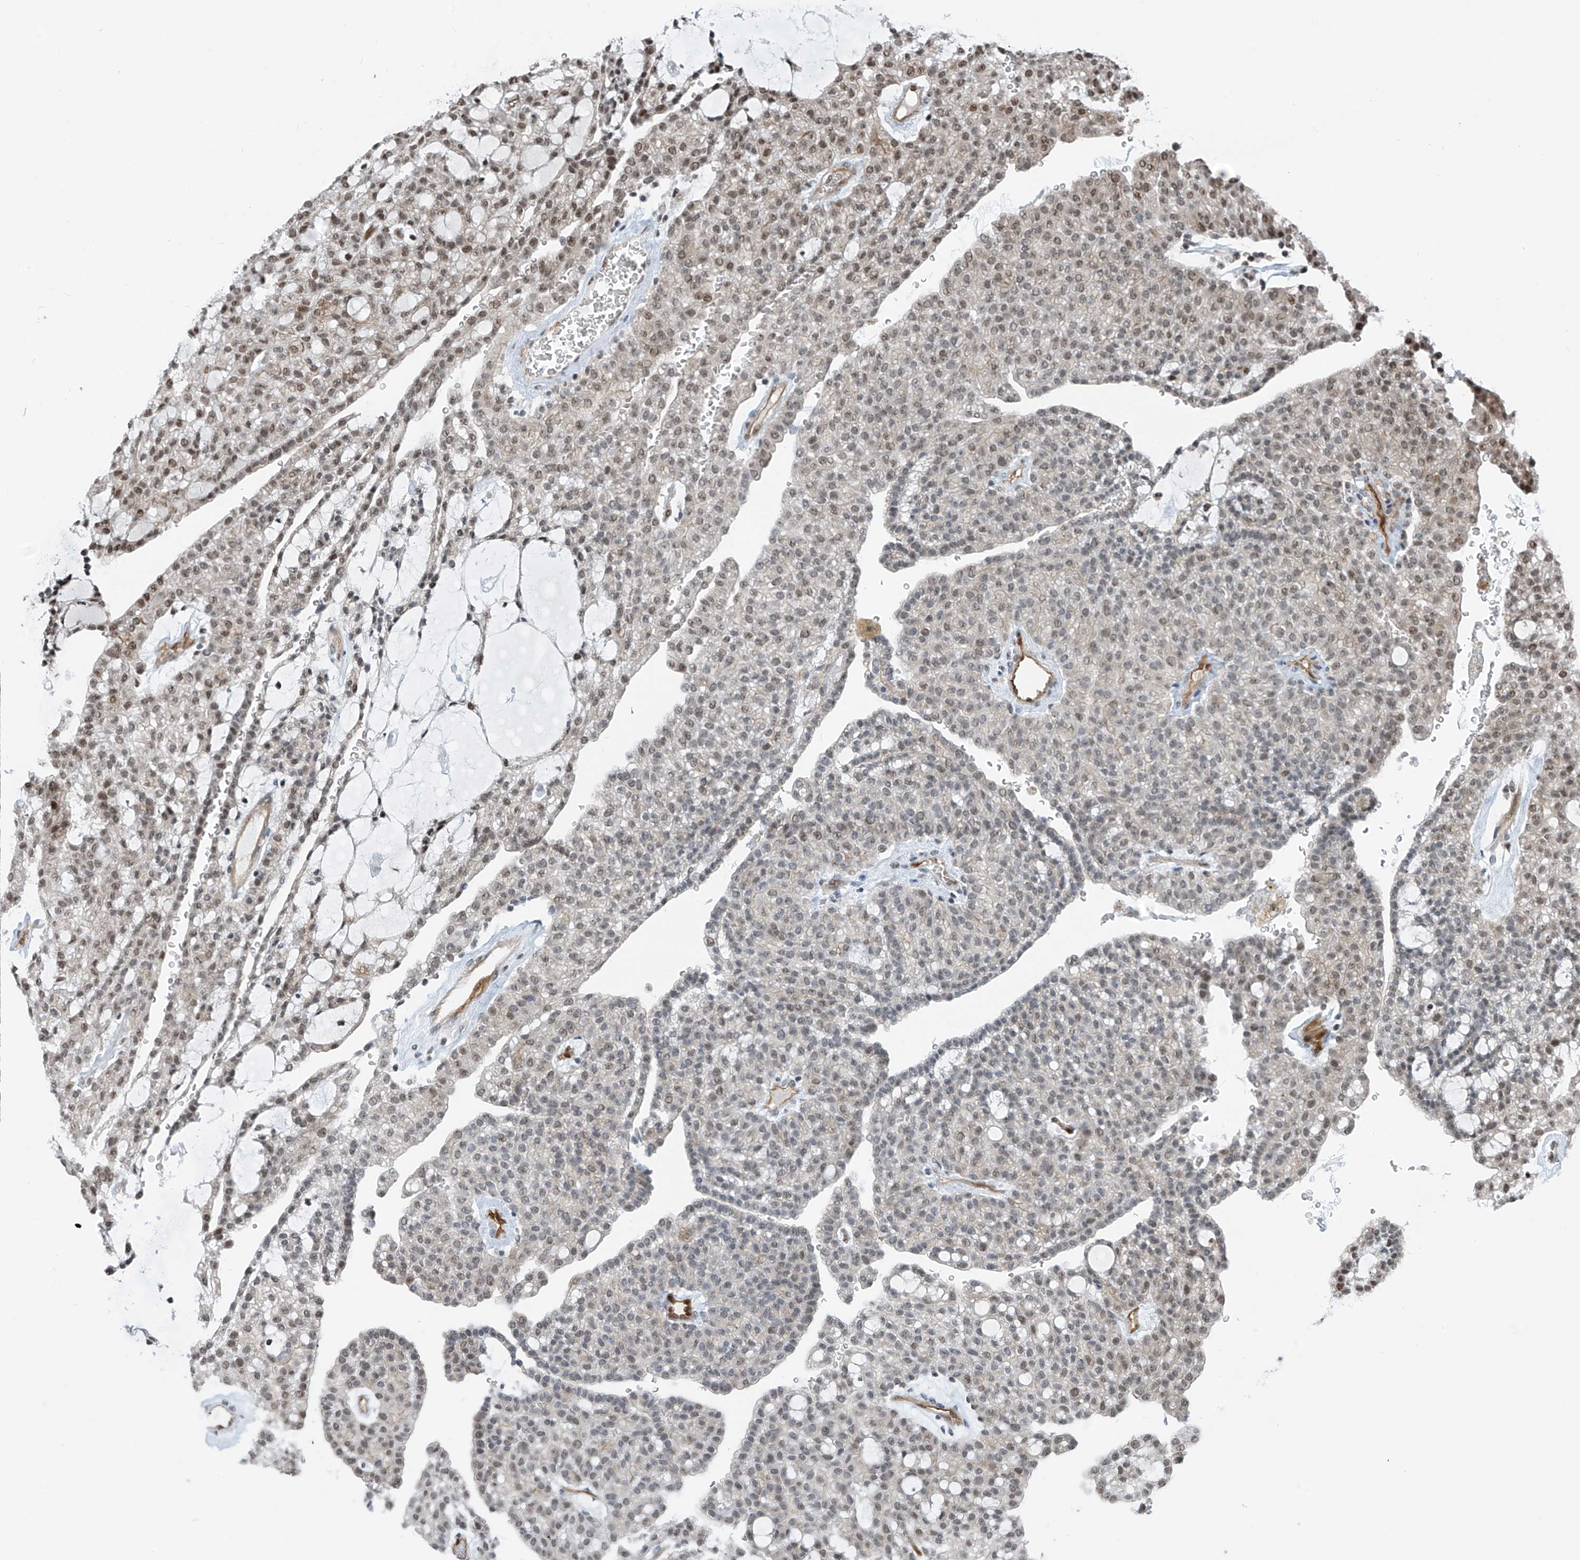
{"staining": {"intensity": "moderate", "quantity": "25%-75%", "location": "nuclear"}, "tissue": "renal cancer", "cell_type": "Tumor cells", "image_type": "cancer", "snomed": [{"axis": "morphology", "description": "Adenocarcinoma, NOS"}, {"axis": "topography", "description": "Kidney"}], "caption": "Immunohistochemical staining of human renal cancer (adenocarcinoma) displays medium levels of moderate nuclear staining in approximately 25%-75% of tumor cells.", "gene": "RBP7", "patient": {"sex": "male", "age": 63}}